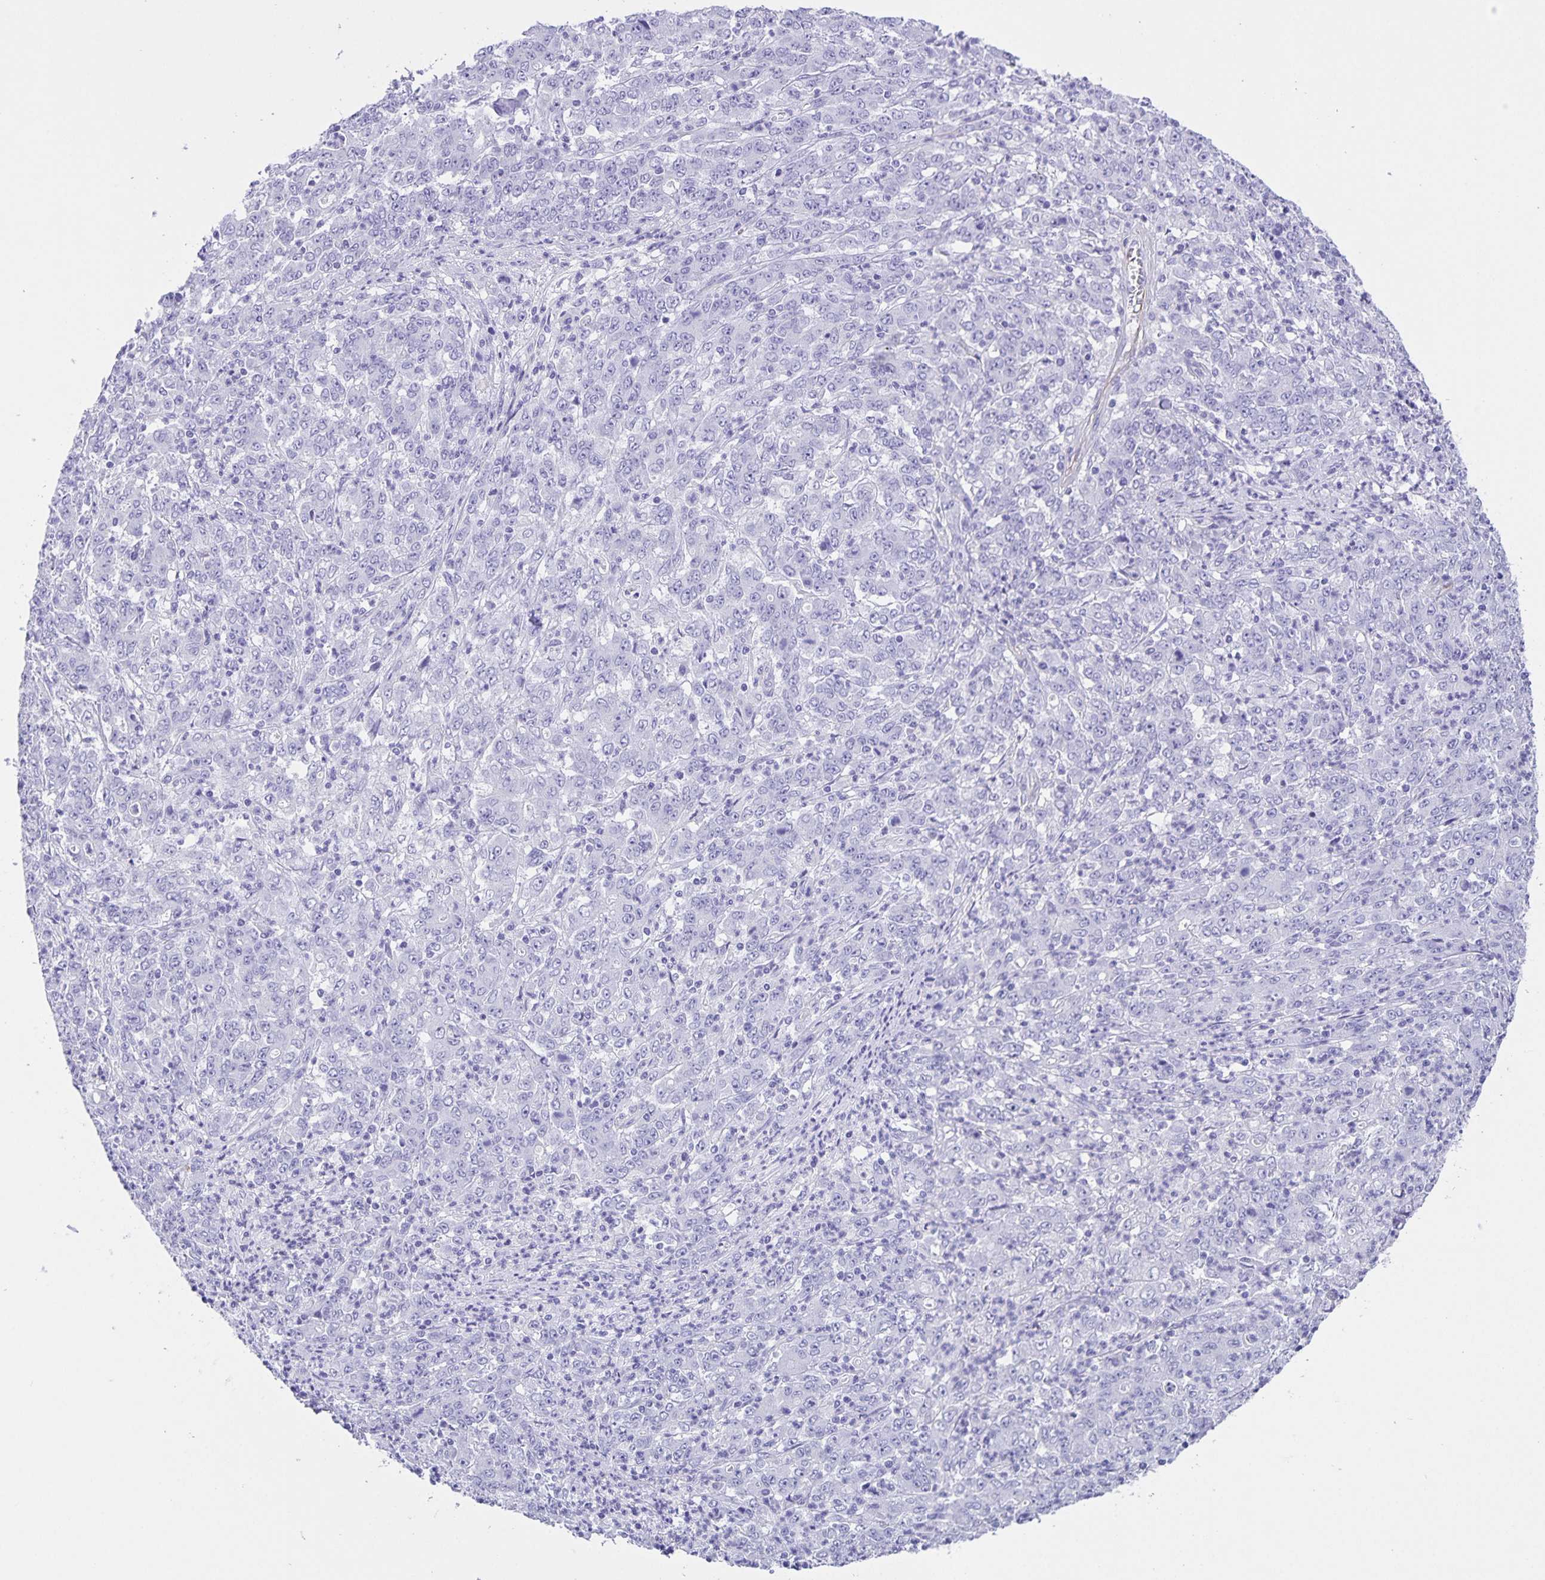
{"staining": {"intensity": "negative", "quantity": "none", "location": "none"}, "tissue": "stomach cancer", "cell_type": "Tumor cells", "image_type": "cancer", "snomed": [{"axis": "morphology", "description": "Adenocarcinoma, NOS"}, {"axis": "topography", "description": "Stomach, lower"}], "caption": "This is a micrograph of IHC staining of stomach cancer, which shows no staining in tumor cells.", "gene": "UBQLN3", "patient": {"sex": "female", "age": 71}}